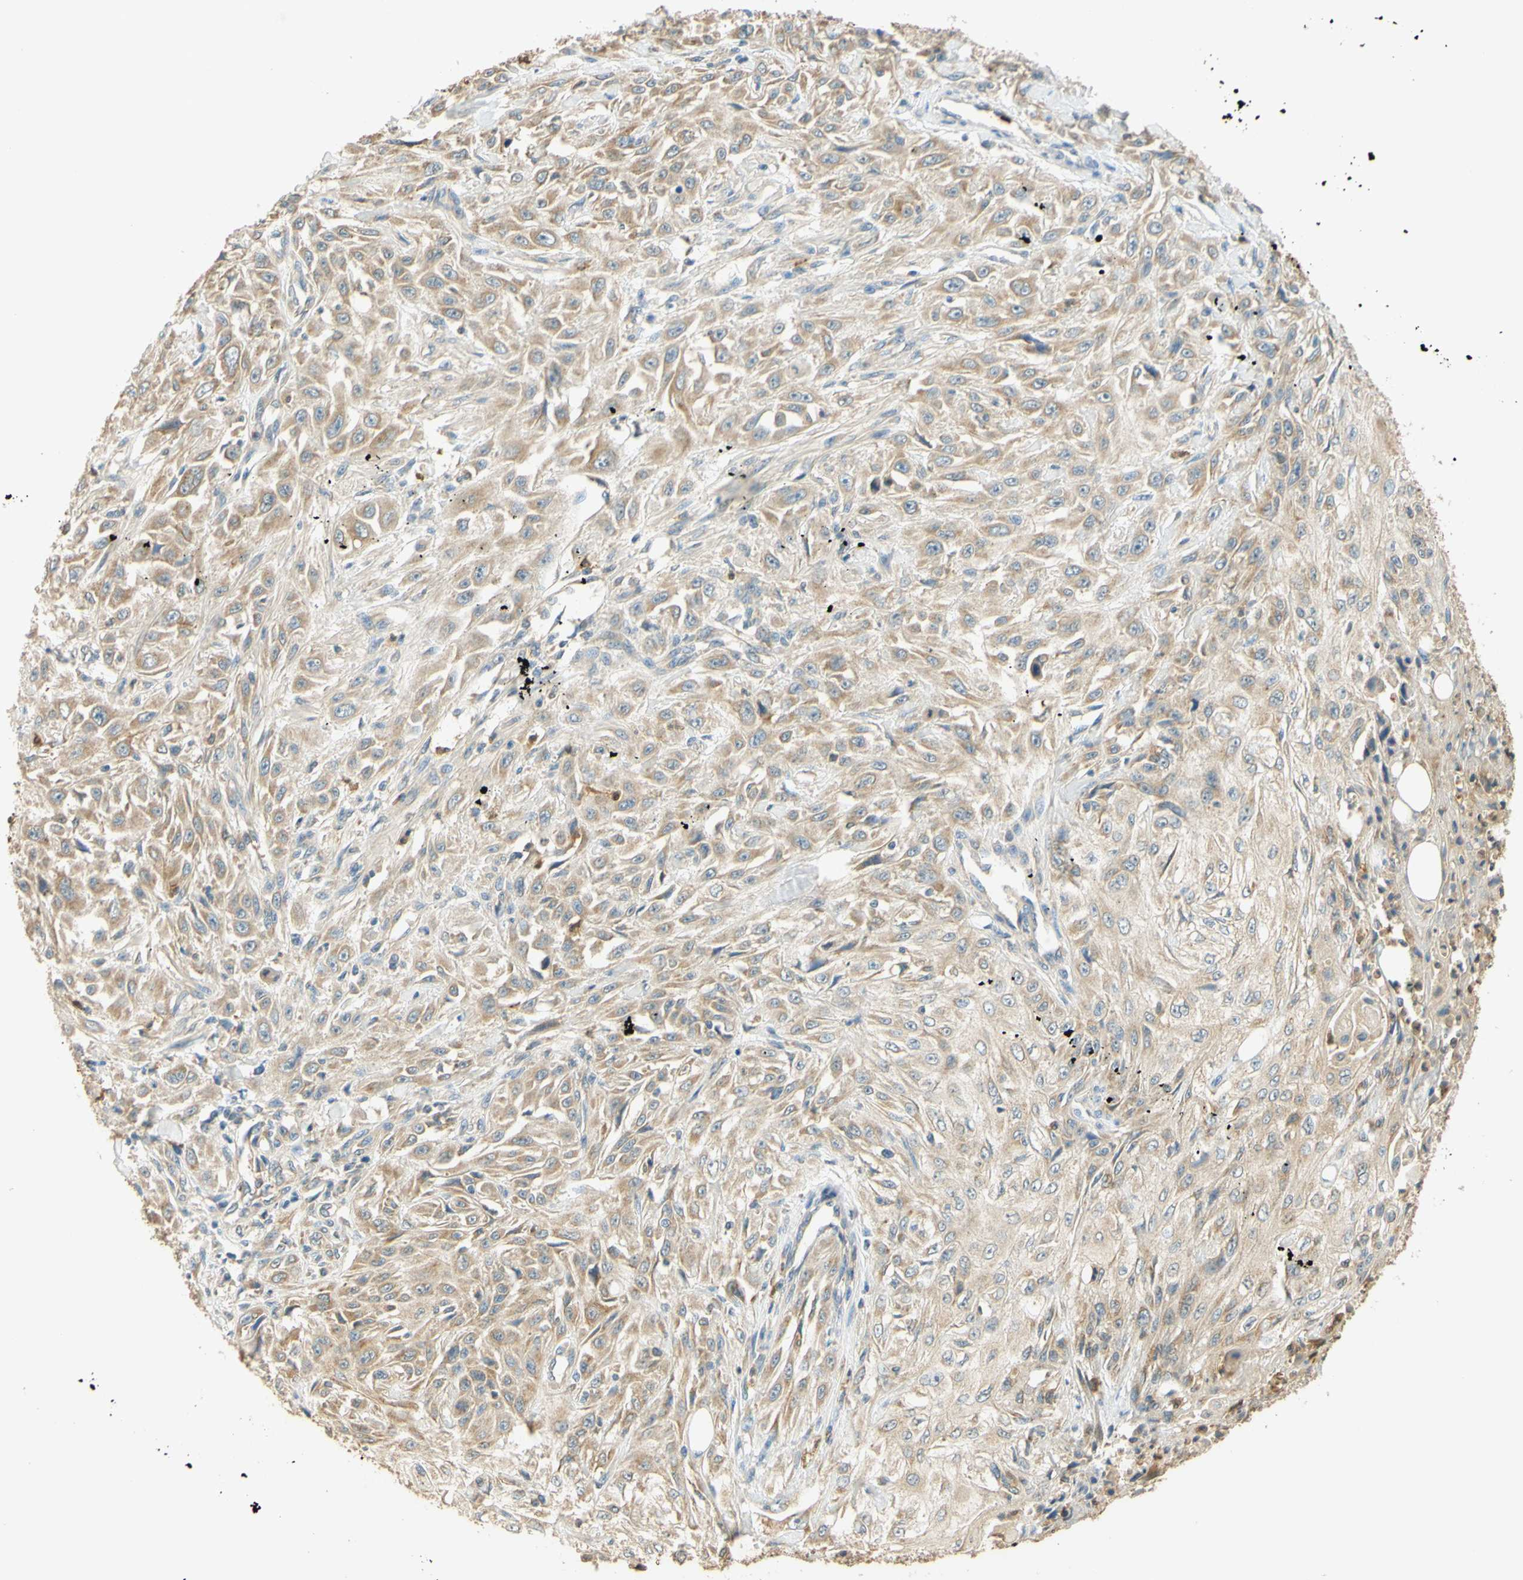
{"staining": {"intensity": "weak", "quantity": ">75%", "location": "cytoplasmic/membranous"}, "tissue": "skin cancer", "cell_type": "Tumor cells", "image_type": "cancer", "snomed": [{"axis": "morphology", "description": "Squamous cell carcinoma, NOS"}, {"axis": "topography", "description": "Skin"}], "caption": "Weak cytoplasmic/membranous protein staining is identified in about >75% of tumor cells in skin cancer (squamous cell carcinoma). The protein of interest is shown in brown color, while the nuclei are stained blue.", "gene": "ENTREP2", "patient": {"sex": "male", "age": 75}}